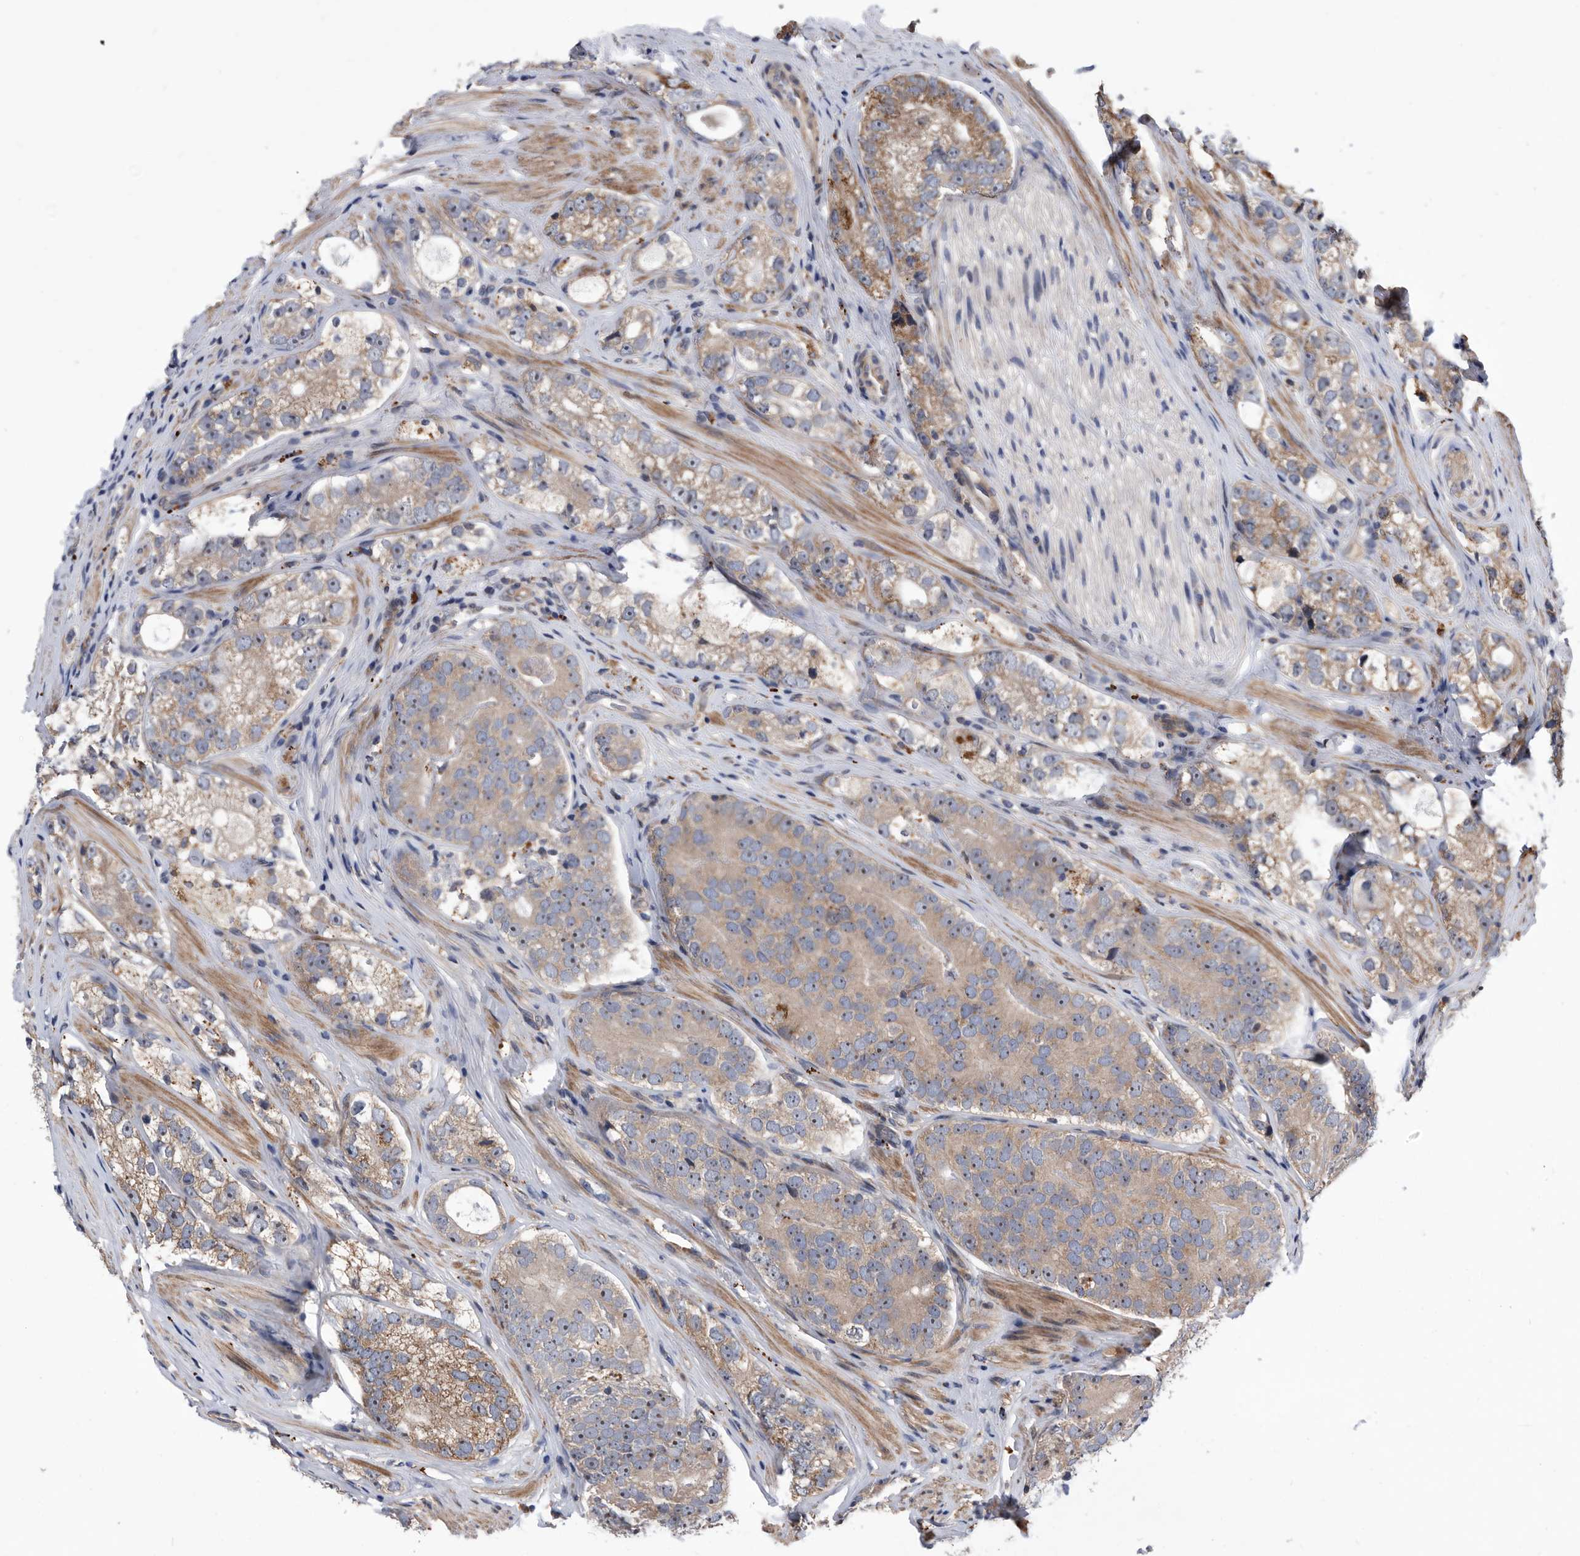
{"staining": {"intensity": "moderate", "quantity": "25%-75%", "location": "cytoplasmic/membranous"}, "tissue": "prostate cancer", "cell_type": "Tumor cells", "image_type": "cancer", "snomed": [{"axis": "morphology", "description": "Adenocarcinoma, High grade"}, {"axis": "topography", "description": "Prostate"}], "caption": "IHC micrograph of neoplastic tissue: human prostate cancer (high-grade adenocarcinoma) stained using IHC reveals medium levels of moderate protein expression localized specifically in the cytoplasmic/membranous of tumor cells, appearing as a cytoplasmic/membranous brown color.", "gene": "BAIAP3", "patient": {"sex": "male", "age": 56}}